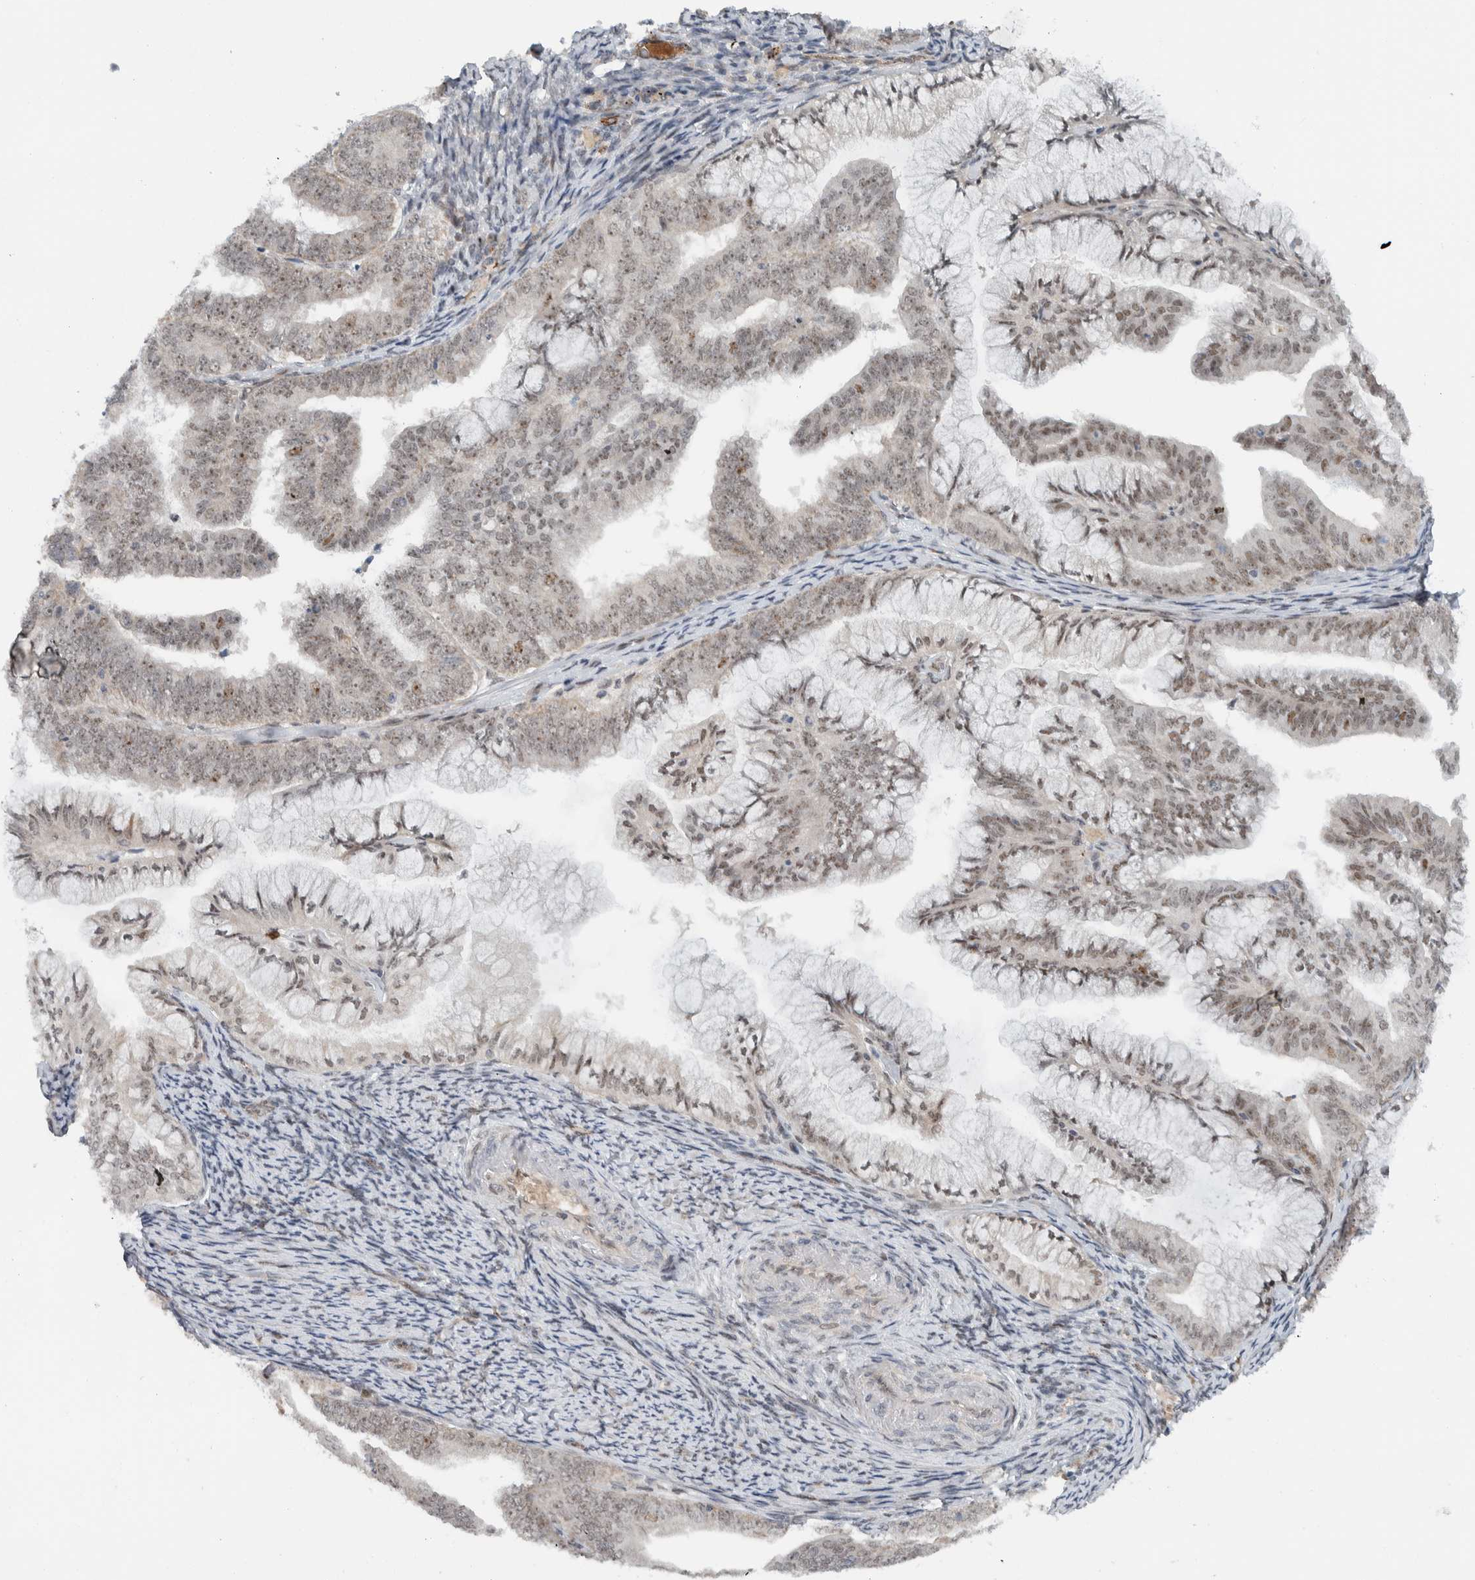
{"staining": {"intensity": "moderate", "quantity": "25%-75%", "location": "nuclear"}, "tissue": "endometrial cancer", "cell_type": "Tumor cells", "image_type": "cancer", "snomed": [{"axis": "morphology", "description": "Adenocarcinoma, NOS"}, {"axis": "topography", "description": "Endometrium"}], "caption": "About 25%-75% of tumor cells in human adenocarcinoma (endometrial) demonstrate moderate nuclear protein expression as visualized by brown immunohistochemical staining.", "gene": "ZFP91", "patient": {"sex": "female", "age": 63}}